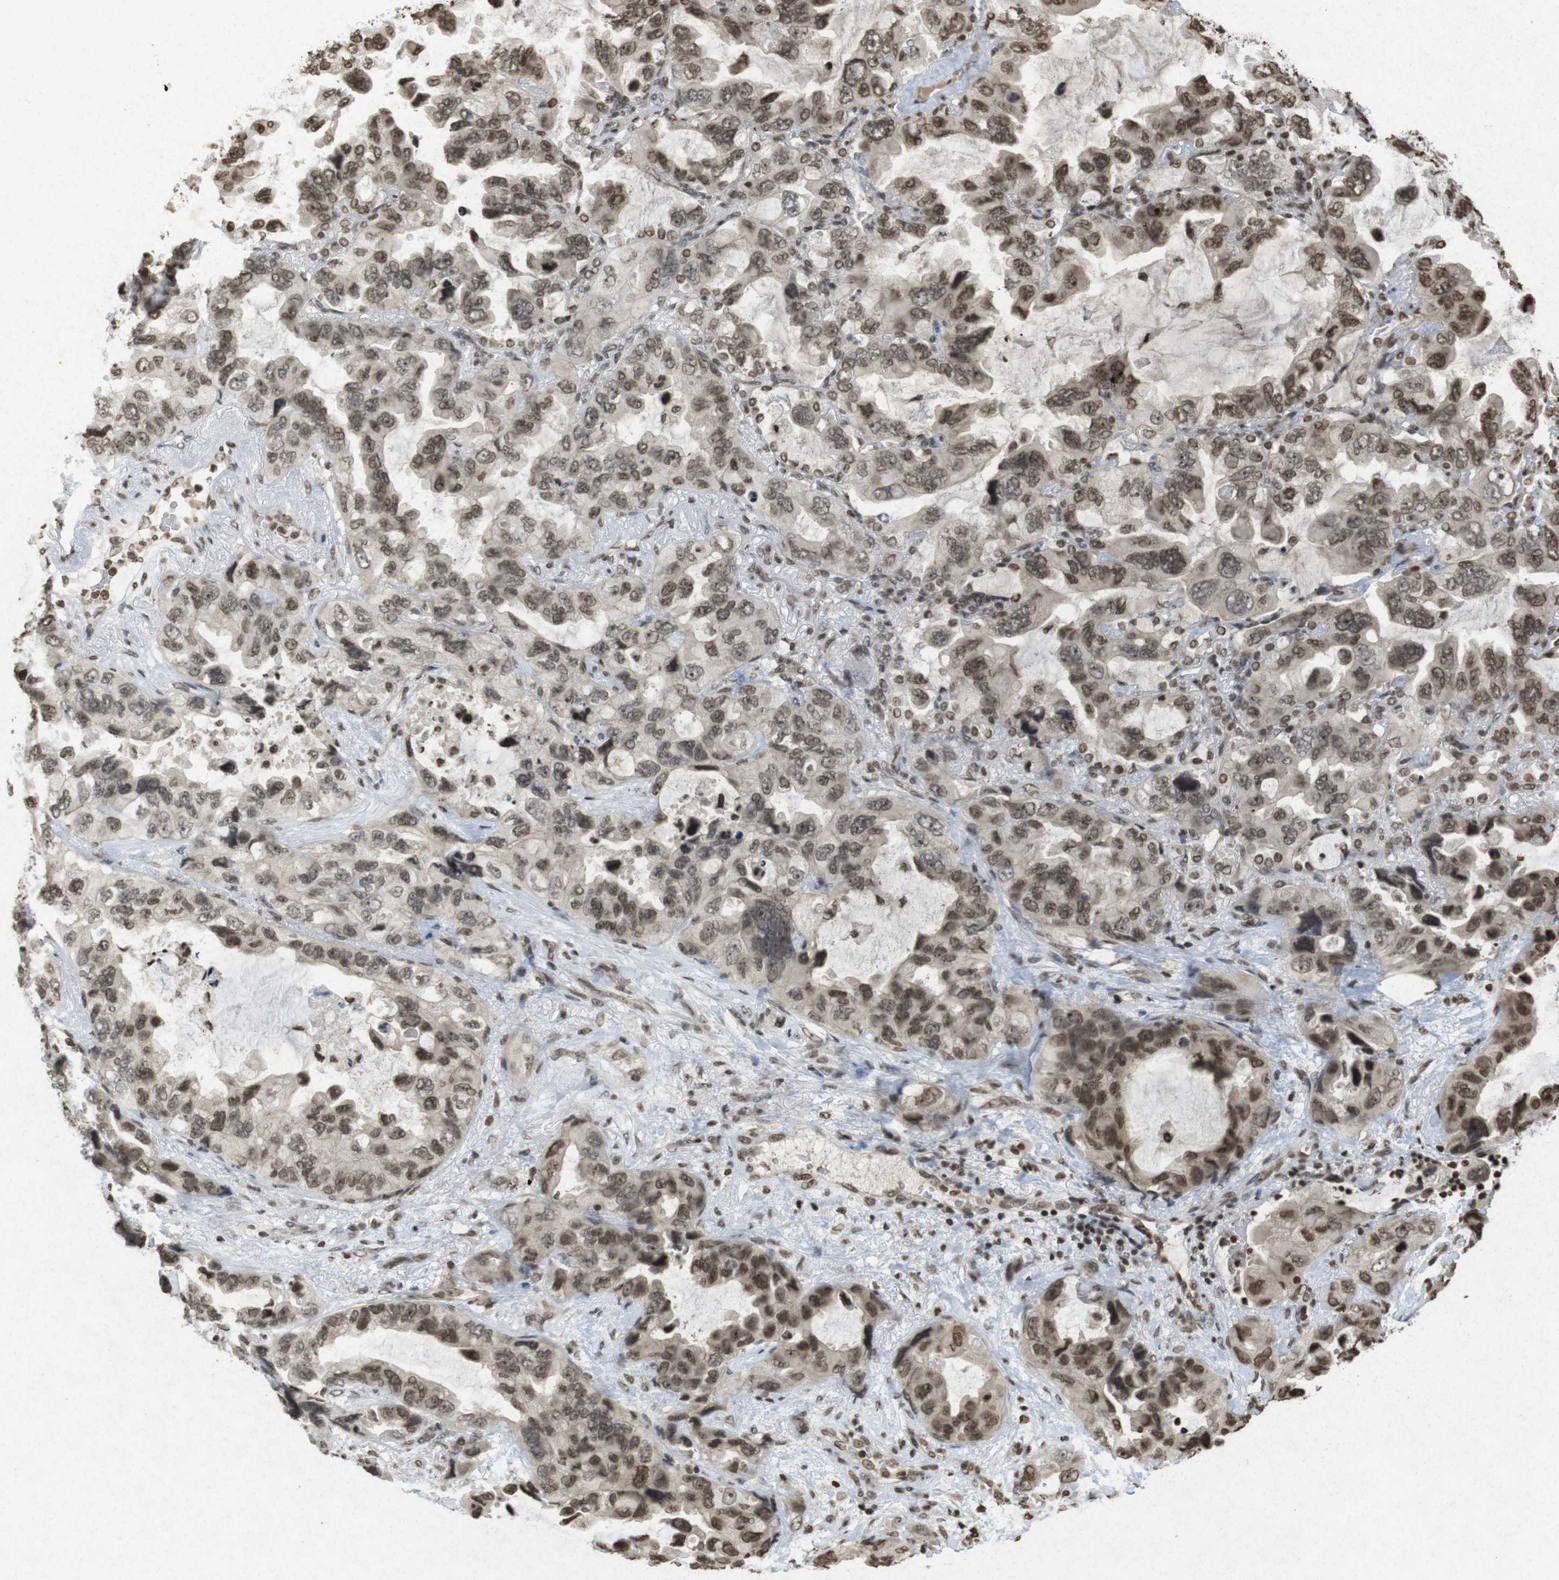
{"staining": {"intensity": "moderate", "quantity": ">75%", "location": "cytoplasmic/membranous,nuclear"}, "tissue": "lung cancer", "cell_type": "Tumor cells", "image_type": "cancer", "snomed": [{"axis": "morphology", "description": "Squamous cell carcinoma, NOS"}, {"axis": "topography", "description": "Lung"}], "caption": "Immunohistochemical staining of lung cancer (squamous cell carcinoma) demonstrates medium levels of moderate cytoplasmic/membranous and nuclear protein expression in approximately >75% of tumor cells.", "gene": "FOXA3", "patient": {"sex": "female", "age": 73}}